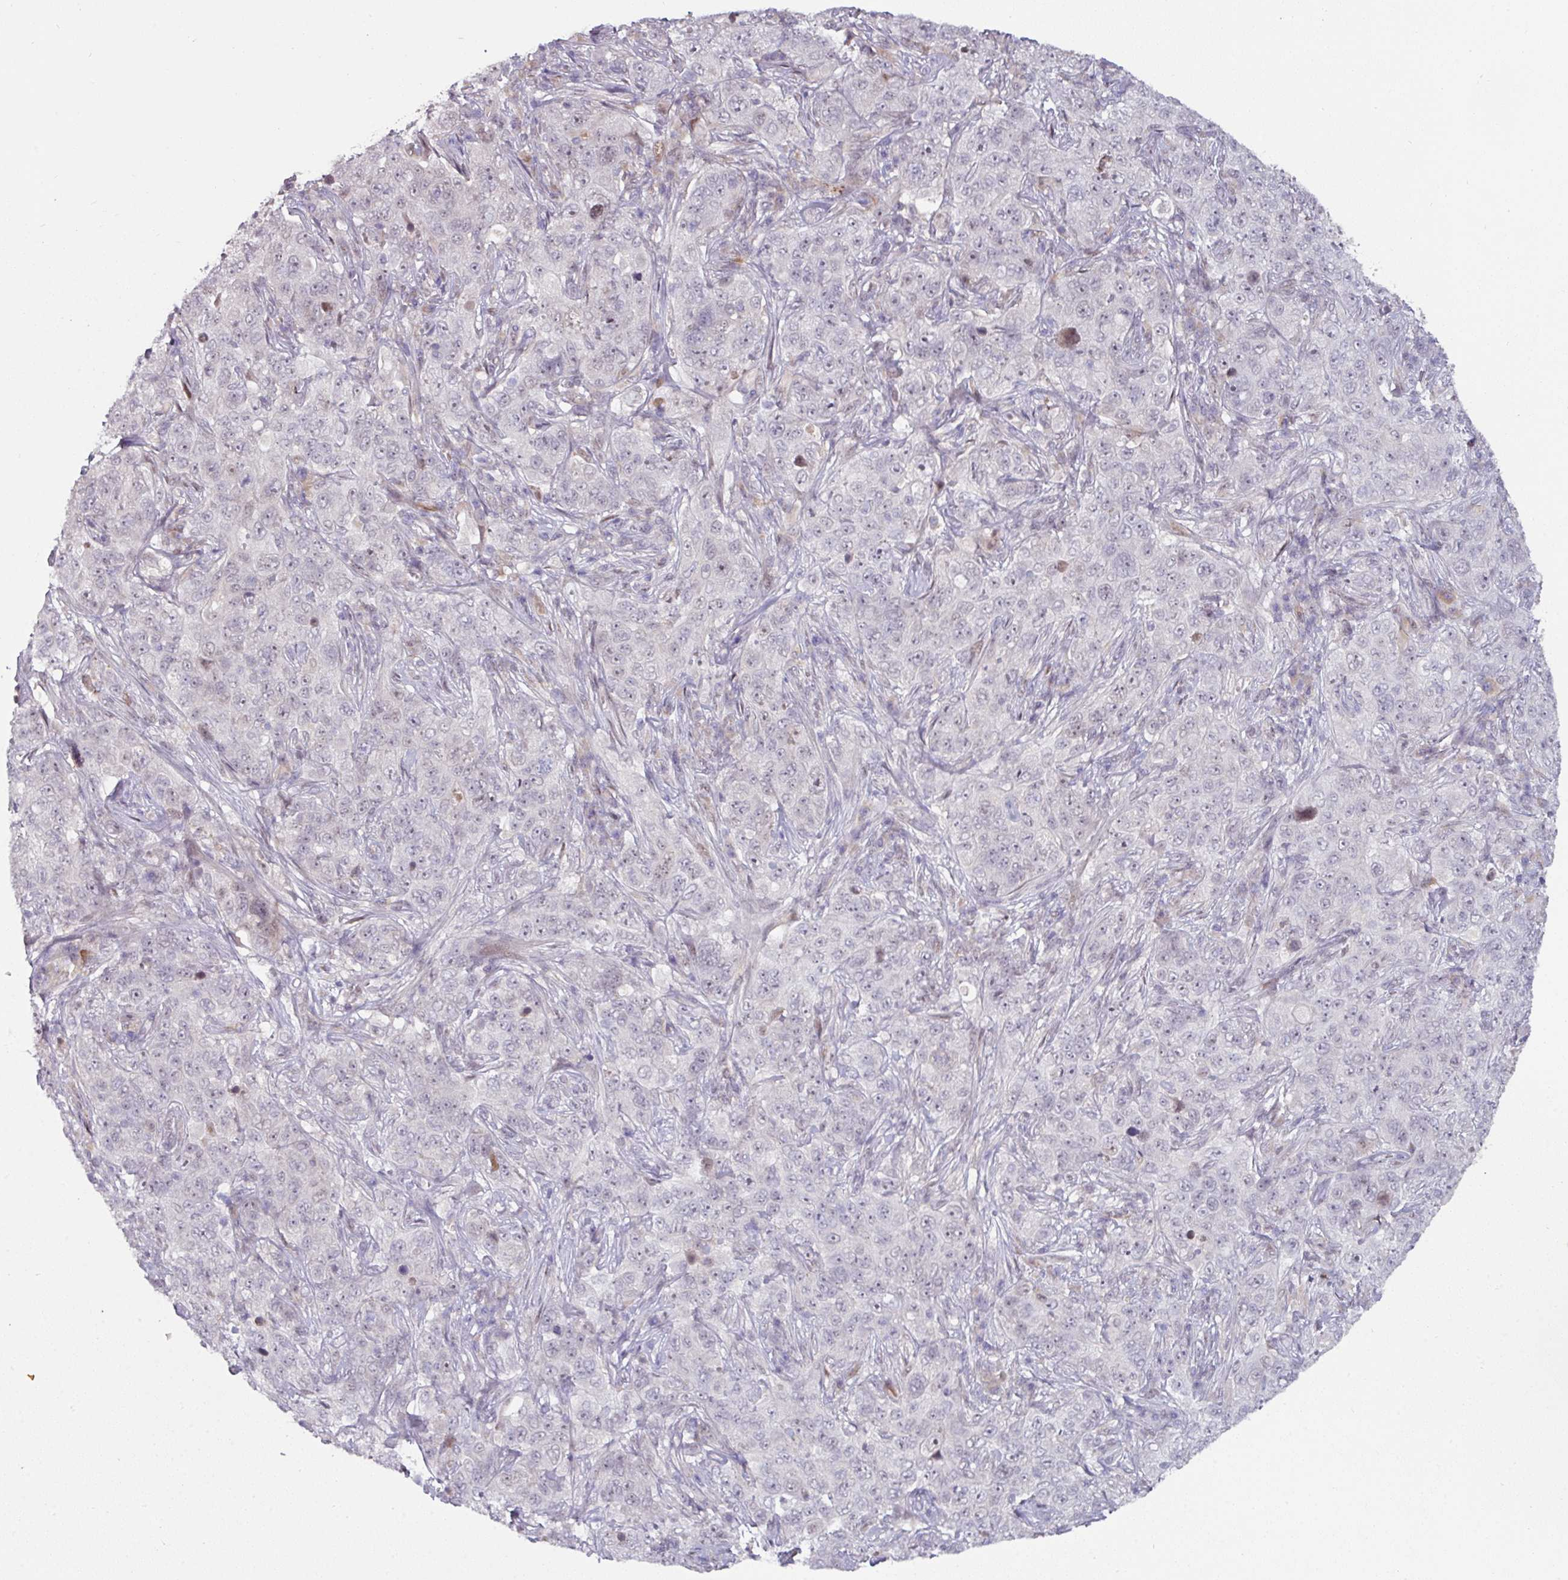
{"staining": {"intensity": "negative", "quantity": "none", "location": "none"}, "tissue": "pancreatic cancer", "cell_type": "Tumor cells", "image_type": "cancer", "snomed": [{"axis": "morphology", "description": "Adenocarcinoma, NOS"}, {"axis": "topography", "description": "Pancreas"}], "caption": "Immunohistochemistry (IHC) micrograph of pancreatic cancer (adenocarcinoma) stained for a protein (brown), which displays no positivity in tumor cells.", "gene": "SWSAP1", "patient": {"sex": "male", "age": 68}}